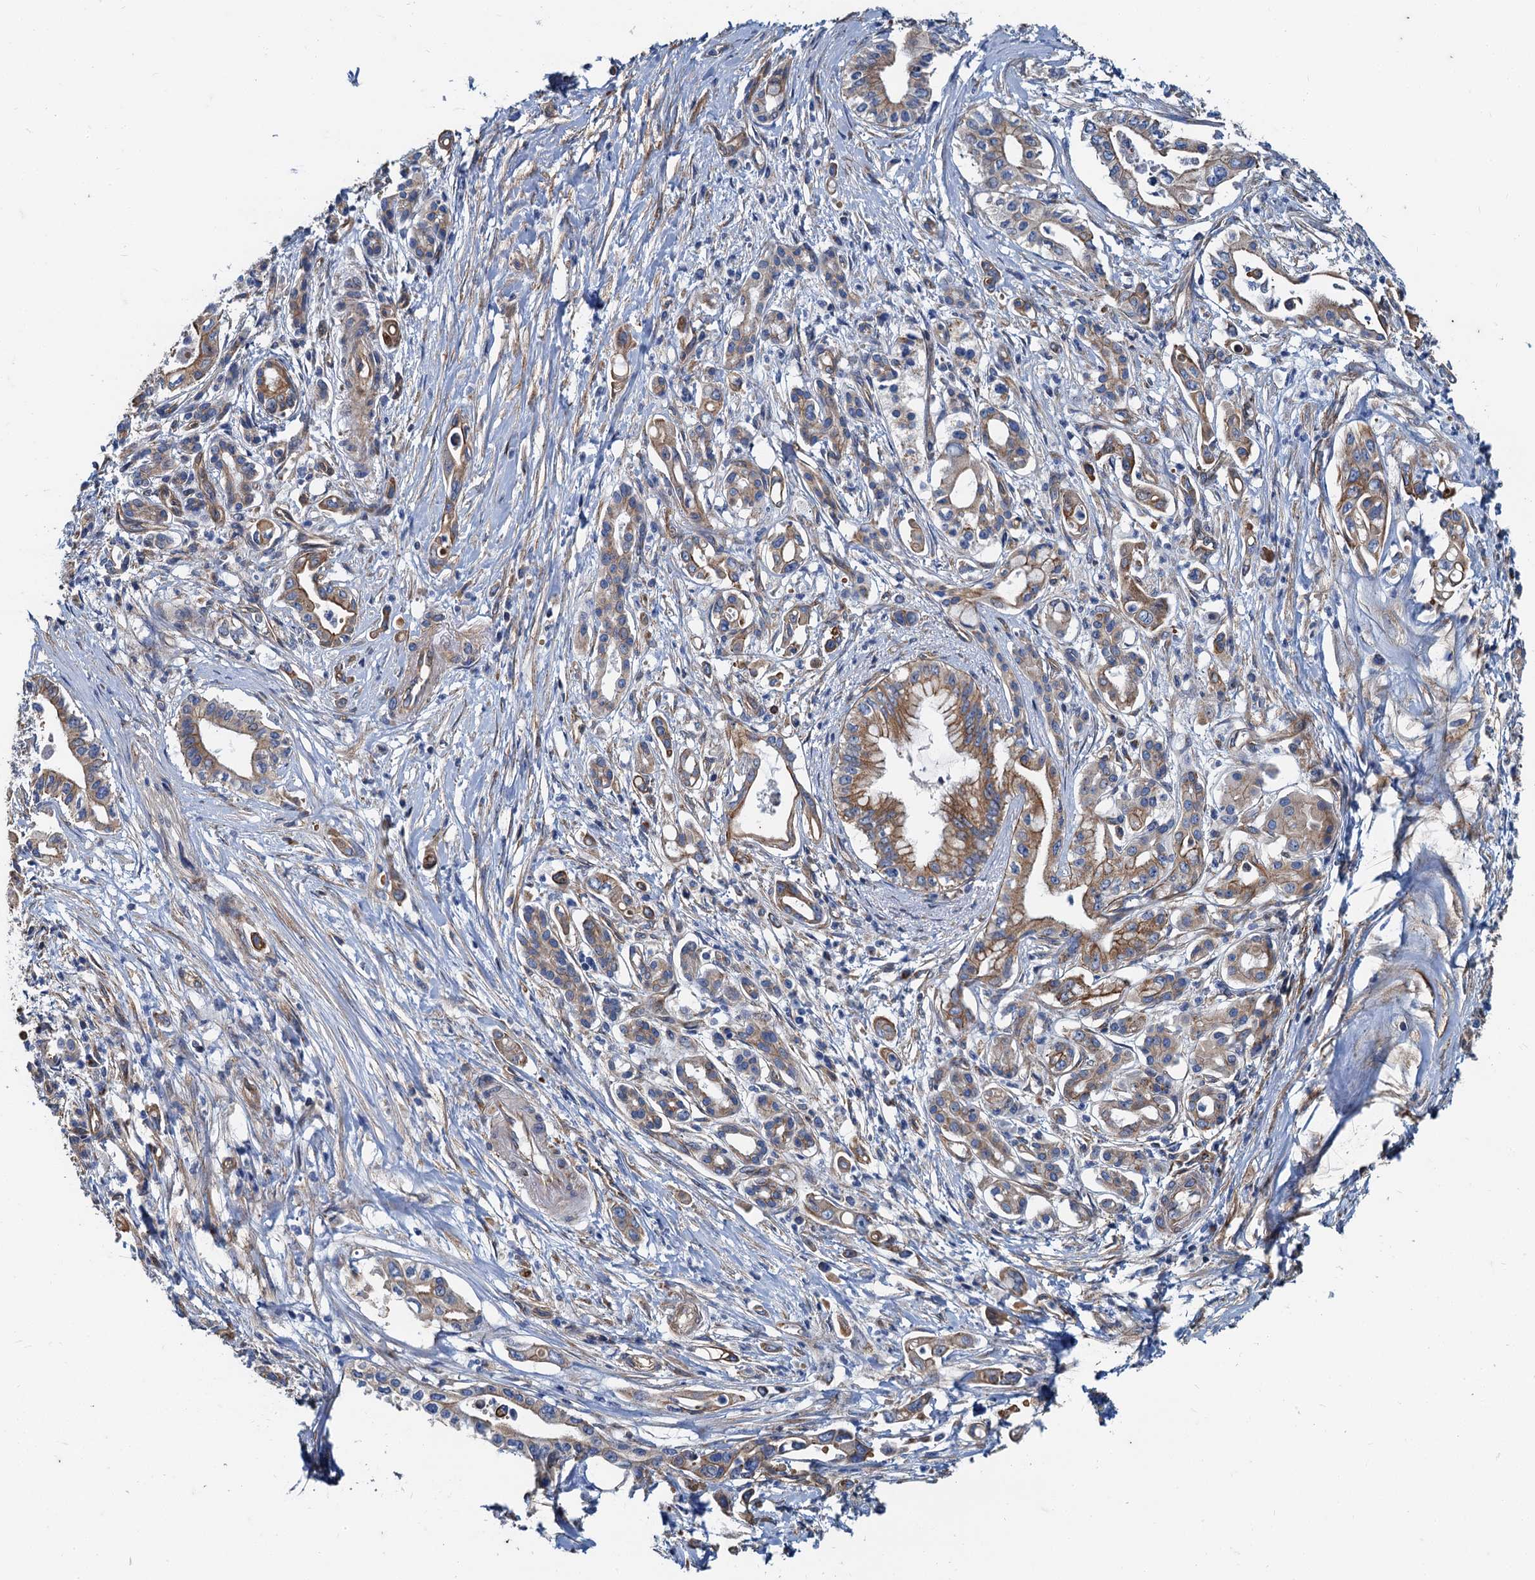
{"staining": {"intensity": "moderate", "quantity": ">75%", "location": "cytoplasmic/membranous"}, "tissue": "pancreatic cancer", "cell_type": "Tumor cells", "image_type": "cancer", "snomed": [{"axis": "morphology", "description": "Adenocarcinoma, NOS"}, {"axis": "topography", "description": "Pancreas"}], "caption": "A micrograph showing moderate cytoplasmic/membranous positivity in approximately >75% of tumor cells in adenocarcinoma (pancreatic), as visualized by brown immunohistochemical staining.", "gene": "NGRN", "patient": {"sex": "female", "age": 66}}